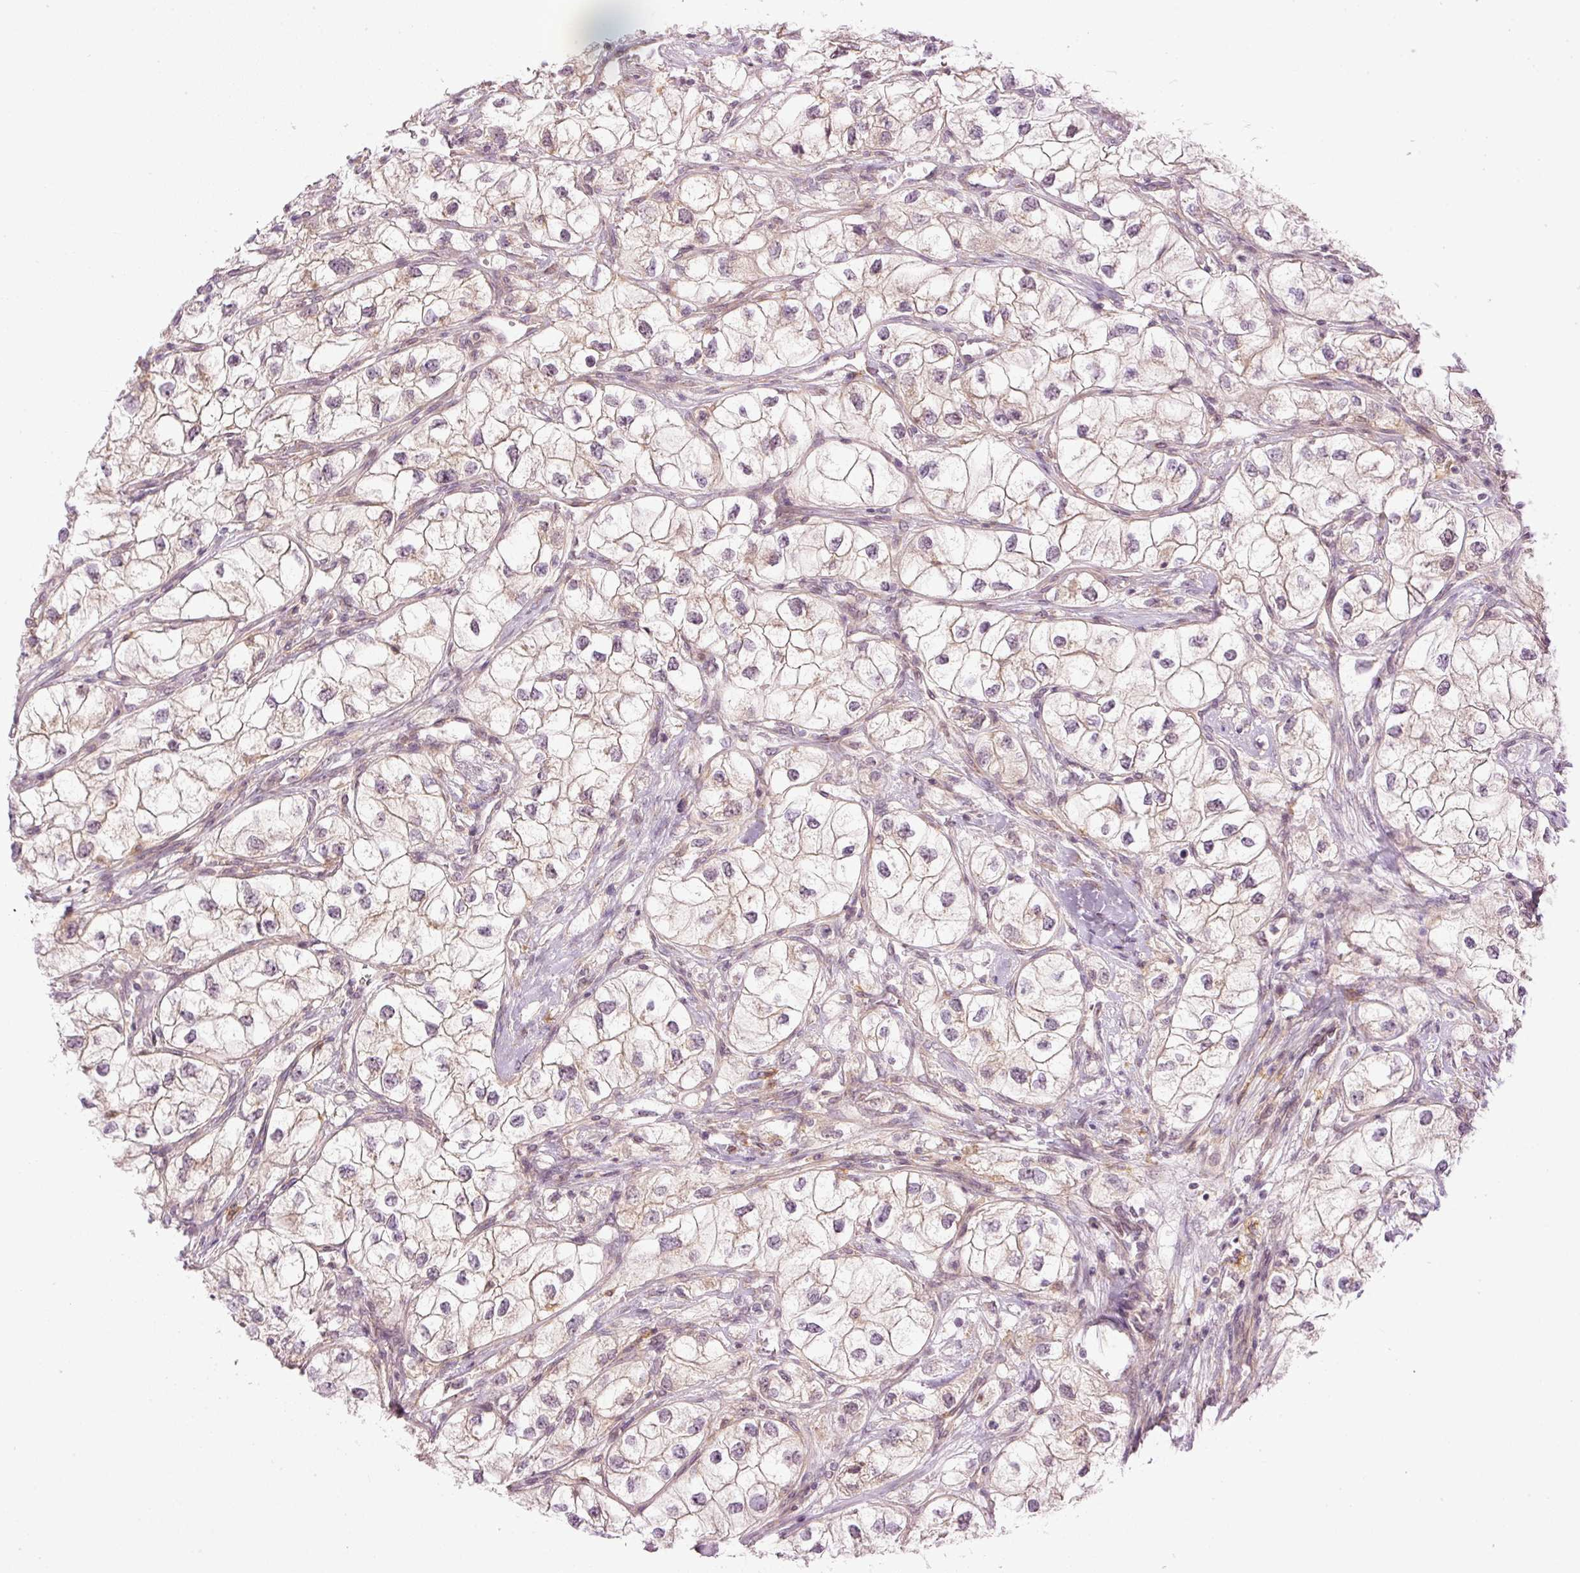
{"staining": {"intensity": "weak", "quantity": "25%-75%", "location": "cytoplasmic/membranous"}, "tissue": "renal cancer", "cell_type": "Tumor cells", "image_type": "cancer", "snomed": [{"axis": "morphology", "description": "Adenocarcinoma, NOS"}, {"axis": "topography", "description": "Kidney"}], "caption": "A high-resolution photomicrograph shows IHC staining of renal adenocarcinoma, which demonstrates weak cytoplasmic/membranous staining in approximately 25%-75% of tumor cells.", "gene": "MZT2B", "patient": {"sex": "male", "age": 59}}